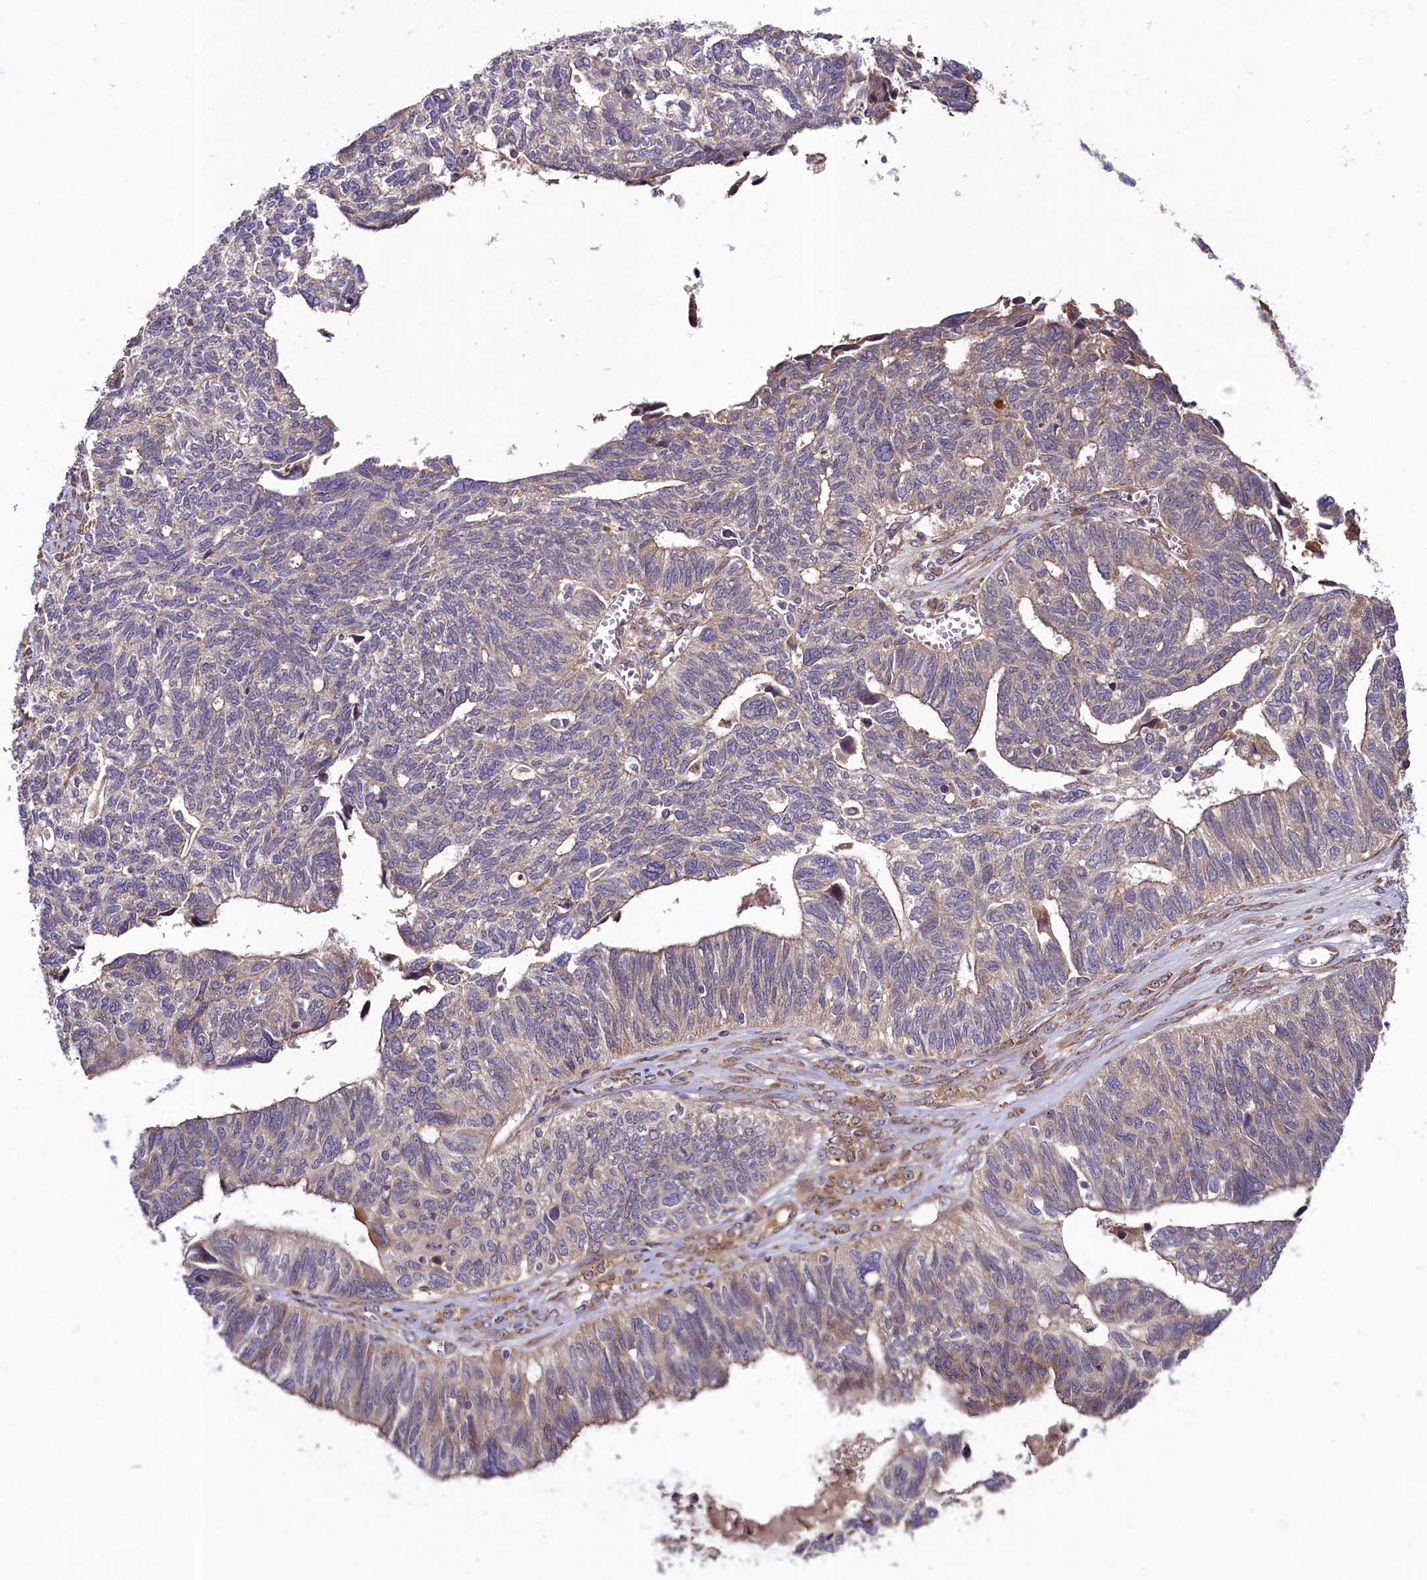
{"staining": {"intensity": "weak", "quantity": "25%-75%", "location": "cytoplasmic/membranous"}, "tissue": "ovarian cancer", "cell_type": "Tumor cells", "image_type": "cancer", "snomed": [{"axis": "morphology", "description": "Cystadenocarcinoma, serous, NOS"}, {"axis": "topography", "description": "Ovary"}], "caption": "Immunohistochemistry (IHC) micrograph of human ovarian serous cystadenocarcinoma stained for a protein (brown), which displays low levels of weak cytoplasmic/membranous positivity in approximately 25%-75% of tumor cells.", "gene": "CCDC102A", "patient": {"sex": "female", "age": 79}}